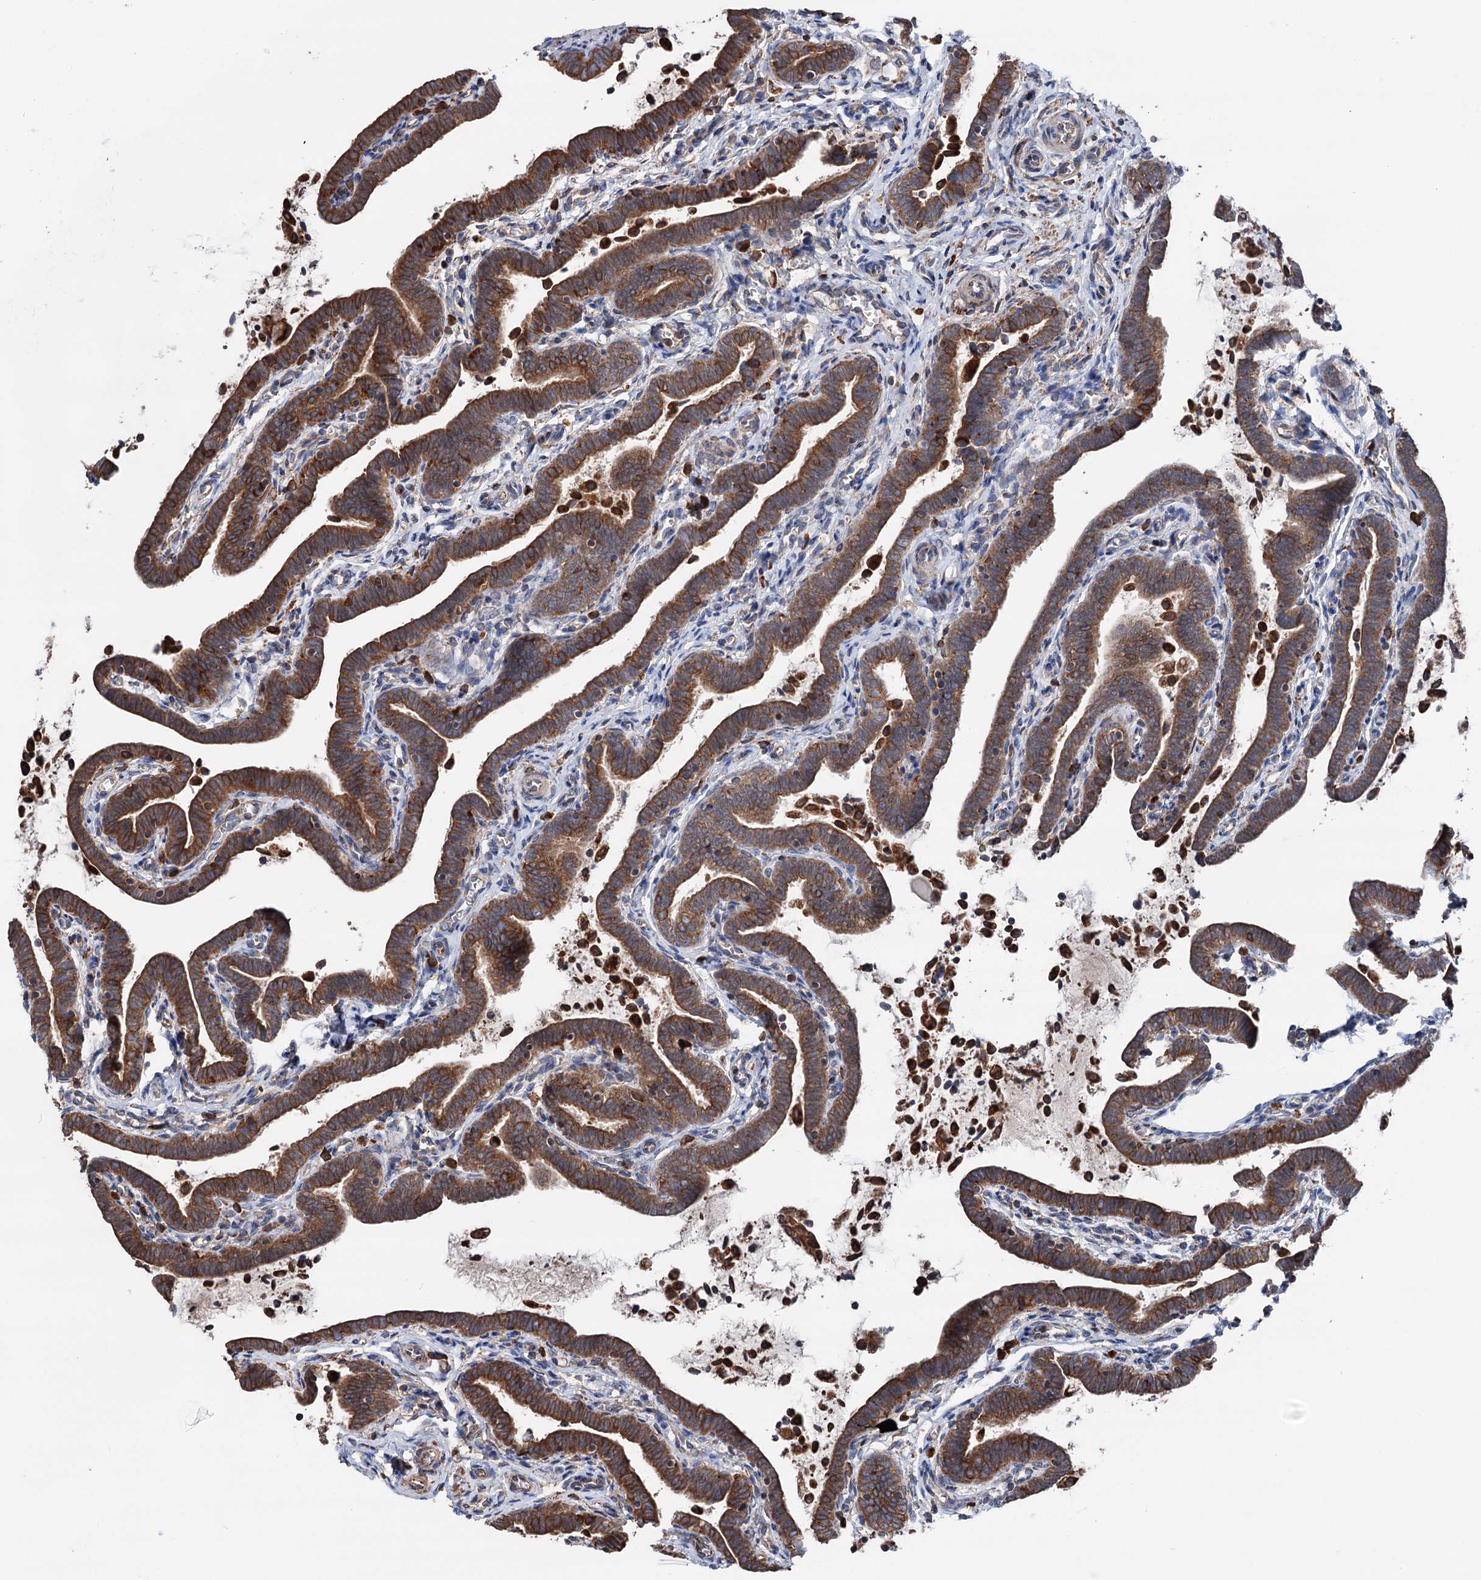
{"staining": {"intensity": "moderate", "quantity": ">75%", "location": "cytoplasmic/membranous"}, "tissue": "fallopian tube", "cell_type": "Glandular cells", "image_type": "normal", "snomed": [{"axis": "morphology", "description": "Normal tissue, NOS"}, {"axis": "topography", "description": "Fallopian tube"}], "caption": "Moderate cytoplasmic/membranous protein staining is seen in about >75% of glandular cells in fallopian tube. (Stains: DAB (3,3'-diaminobenzidine) in brown, nuclei in blue, Microscopy: brightfield microscopy at high magnification).", "gene": "ERP29", "patient": {"sex": "female", "age": 36}}